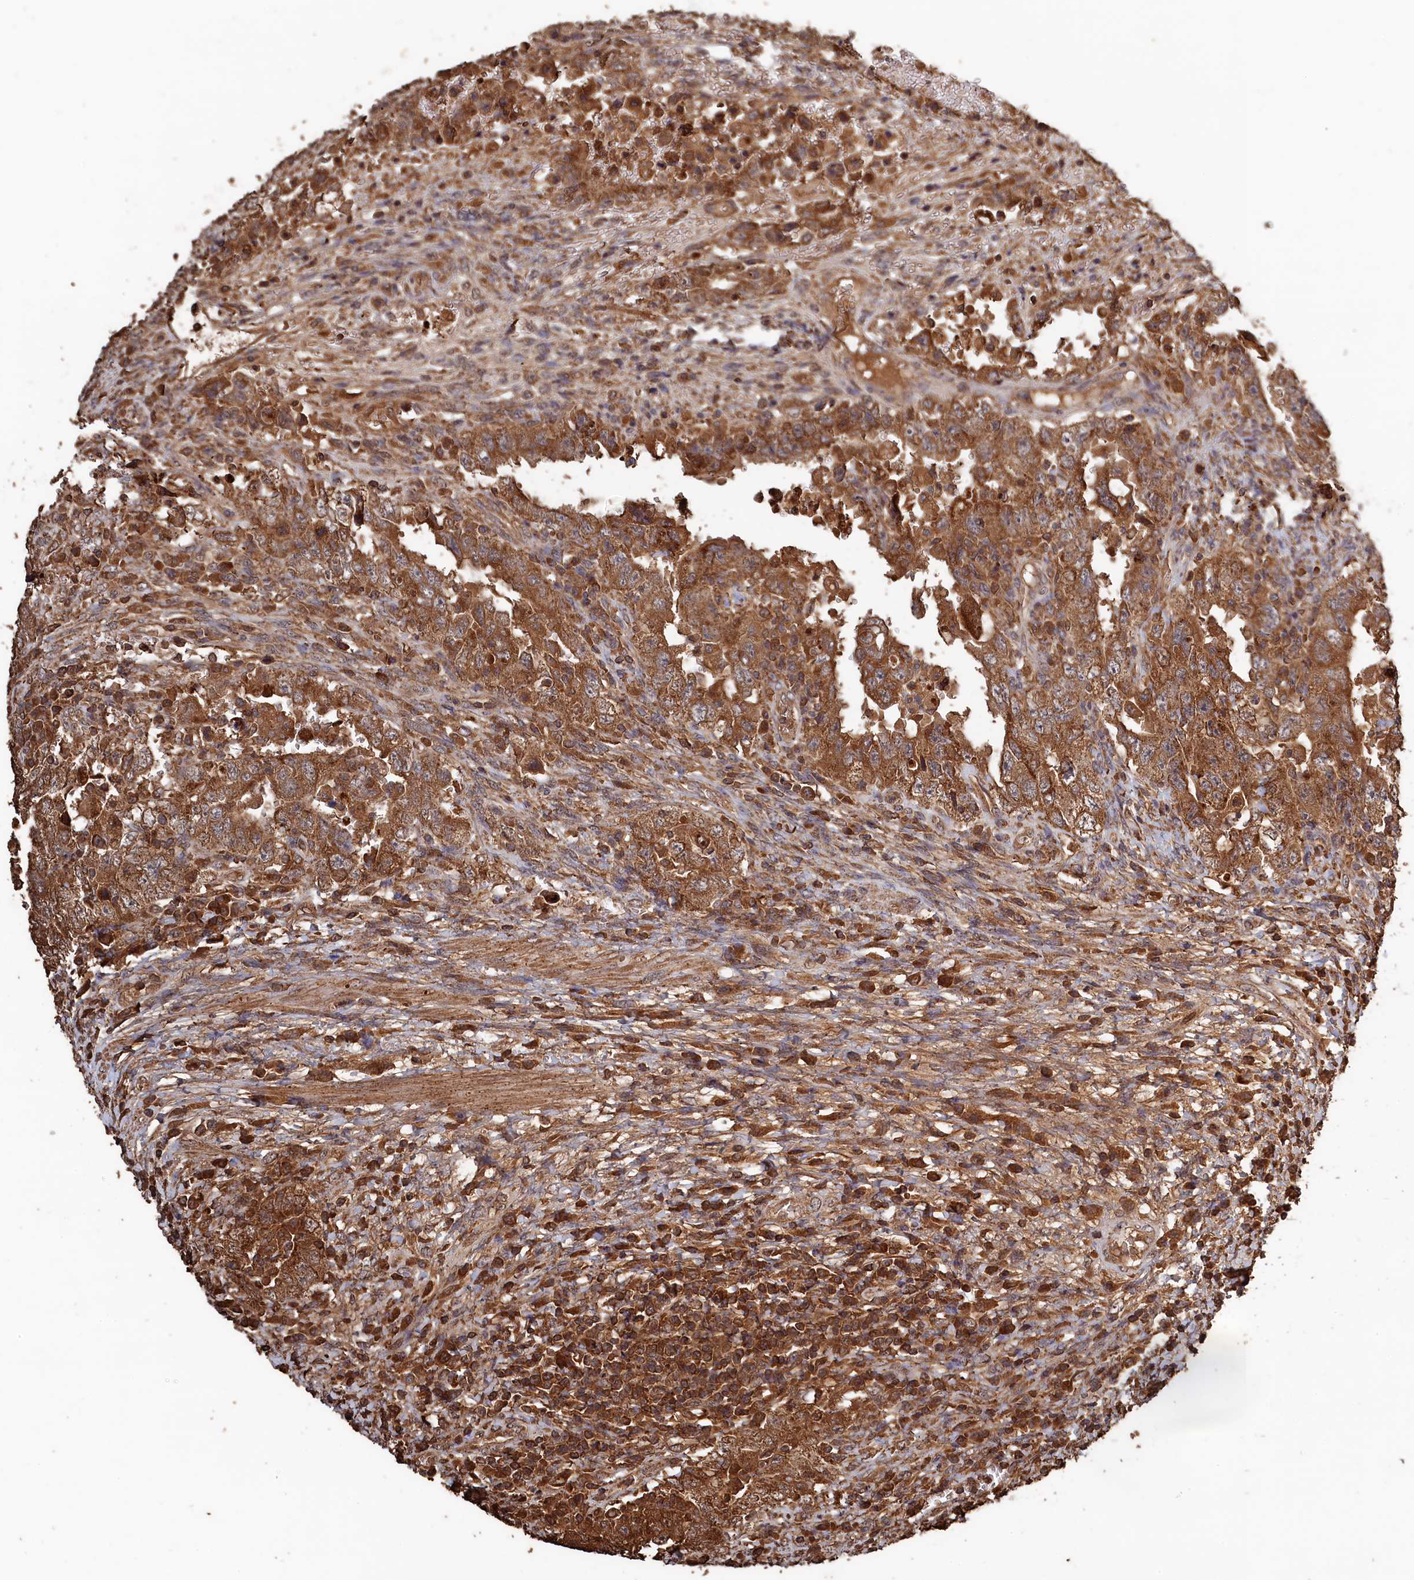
{"staining": {"intensity": "moderate", "quantity": ">75%", "location": "cytoplasmic/membranous"}, "tissue": "testis cancer", "cell_type": "Tumor cells", "image_type": "cancer", "snomed": [{"axis": "morphology", "description": "Carcinoma, Embryonal, NOS"}, {"axis": "topography", "description": "Testis"}], "caption": "The immunohistochemical stain highlights moderate cytoplasmic/membranous expression in tumor cells of embryonal carcinoma (testis) tissue.", "gene": "SNX33", "patient": {"sex": "male", "age": 26}}